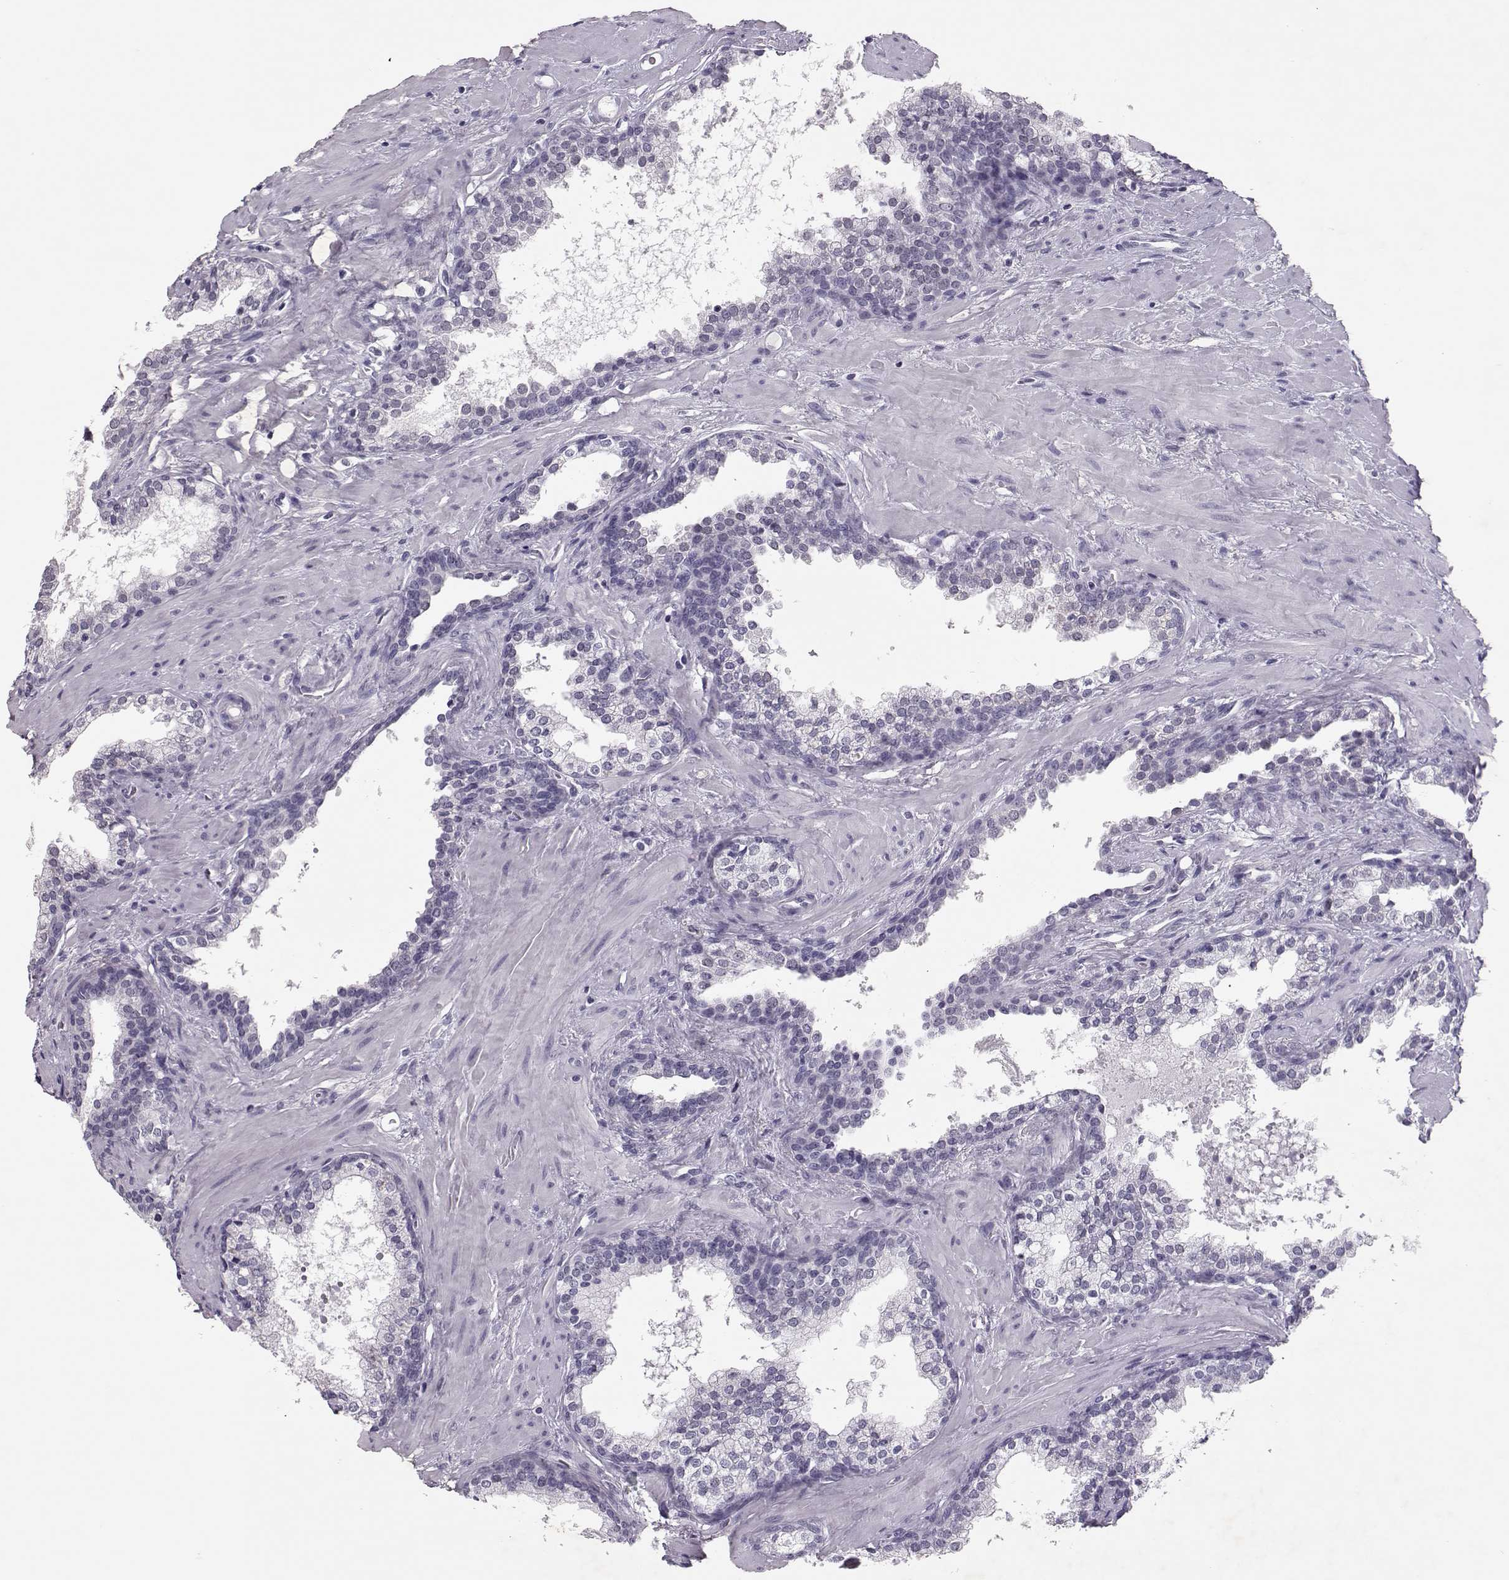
{"staining": {"intensity": "negative", "quantity": "none", "location": "none"}, "tissue": "prostate cancer", "cell_type": "Tumor cells", "image_type": "cancer", "snomed": [{"axis": "morphology", "description": "Adenocarcinoma, NOS"}, {"axis": "topography", "description": "Prostate"}], "caption": "Tumor cells are negative for protein expression in human prostate adenocarcinoma. Brightfield microscopy of immunohistochemistry stained with DAB (brown) and hematoxylin (blue), captured at high magnification.", "gene": "SGO1", "patient": {"sex": "male", "age": 66}}